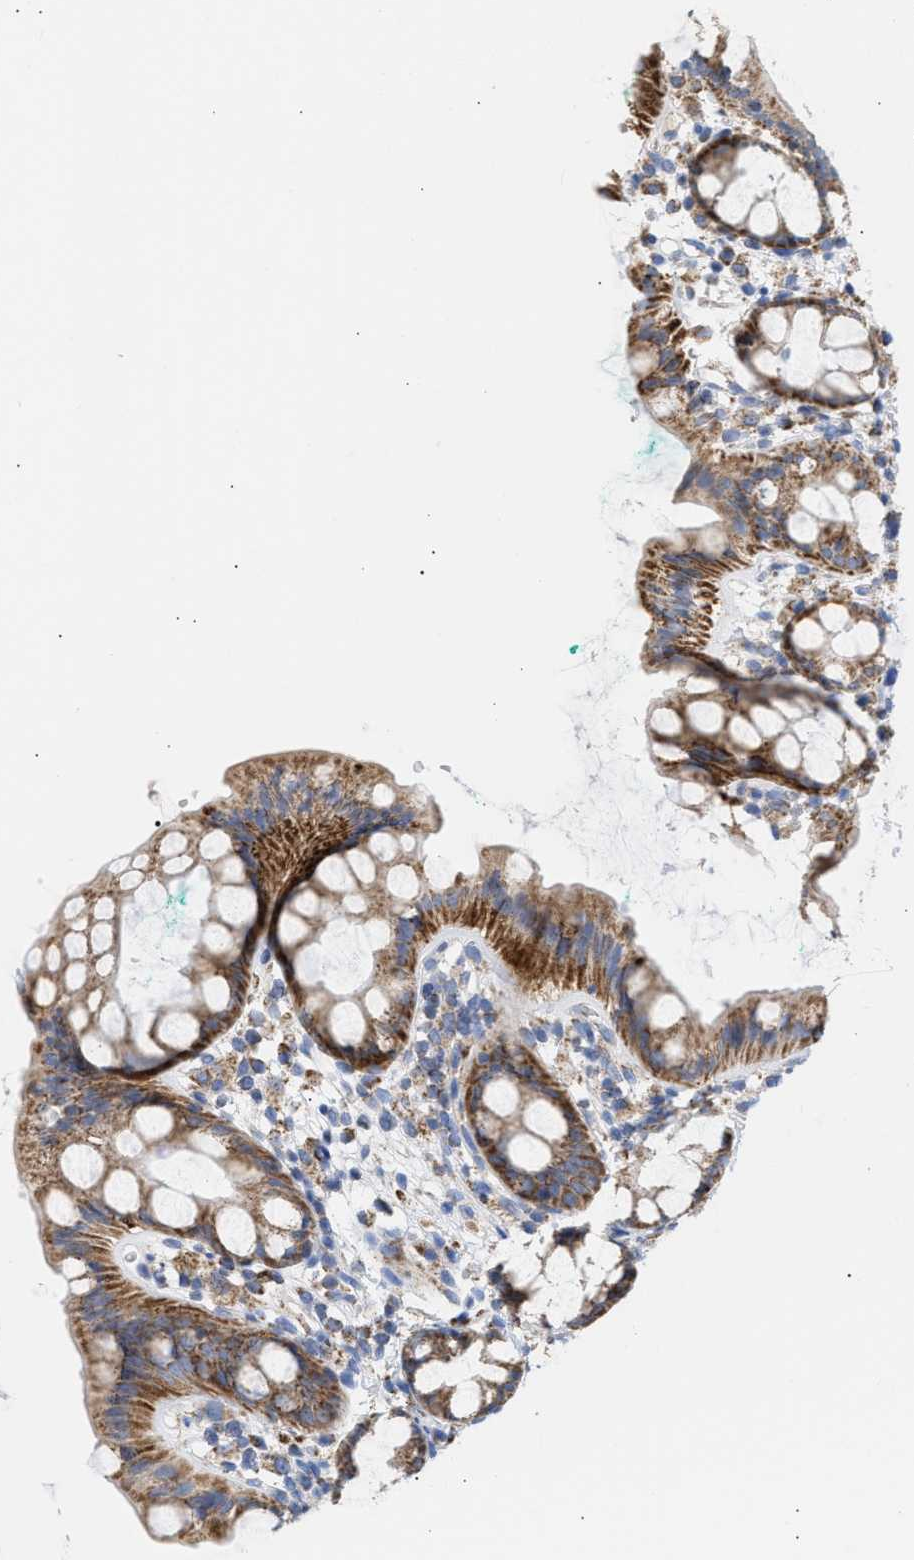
{"staining": {"intensity": "moderate", "quantity": ">75%", "location": "cytoplasmic/membranous"}, "tissue": "rectum", "cell_type": "Glandular cells", "image_type": "normal", "snomed": [{"axis": "morphology", "description": "Normal tissue, NOS"}, {"axis": "topography", "description": "Rectum"}], "caption": "The micrograph displays staining of unremarkable rectum, revealing moderate cytoplasmic/membranous protein positivity (brown color) within glandular cells.", "gene": "ACOT13", "patient": {"sex": "female", "age": 65}}